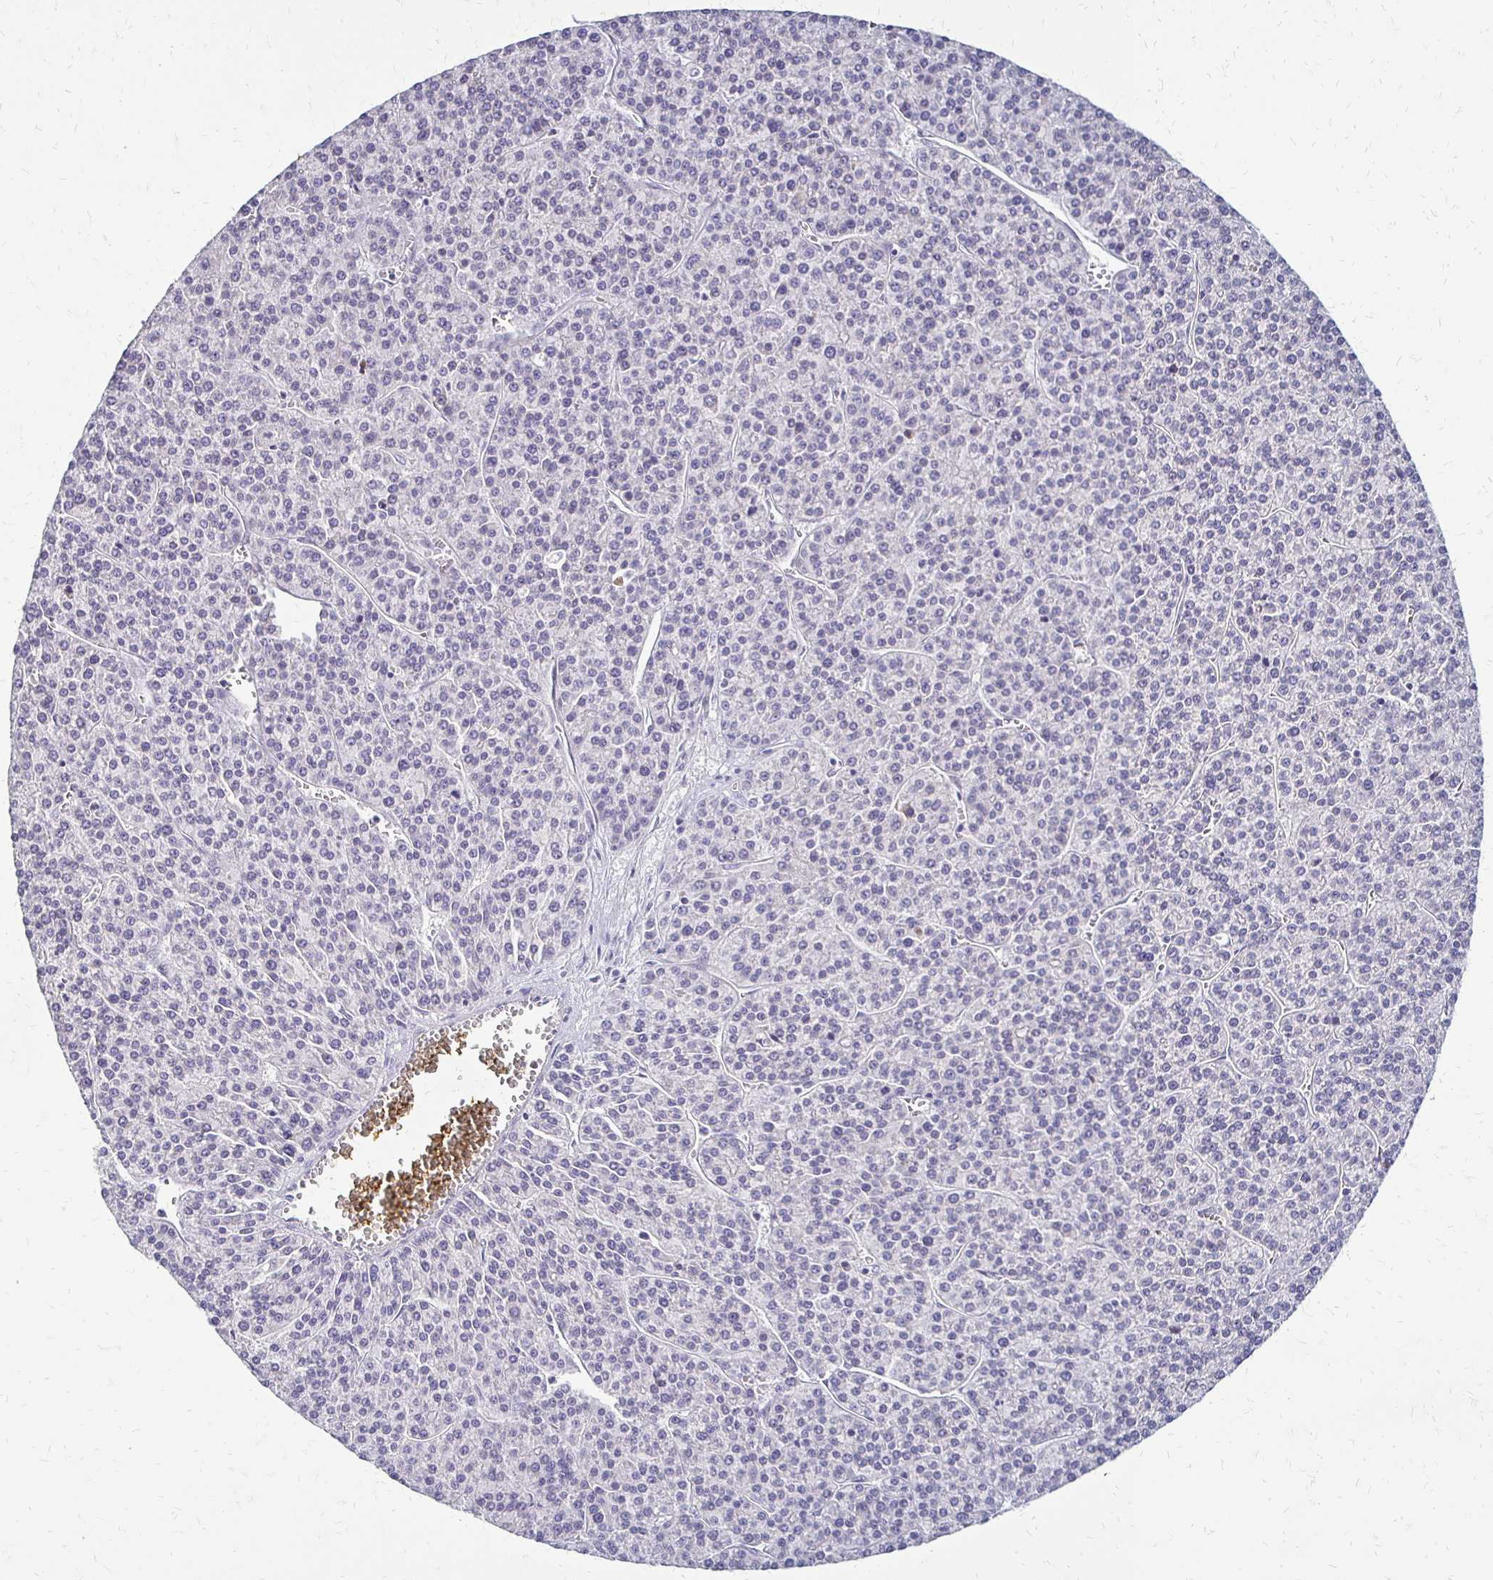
{"staining": {"intensity": "negative", "quantity": "none", "location": "none"}, "tissue": "liver cancer", "cell_type": "Tumor cells", "image_type": "cancer", "snomed": [{"axis": "morphology", "description": "Carcinoma, Hepatocellular, NOS"}, {"axis": "topography", "description": "Liver"}], "caption": "An image of liver hepatocellular carcinoma stained for a protein shows no brown staining in tumor cells.", "gene": "SLC9A9", "patient": {"sex": "female", "age": 58}}